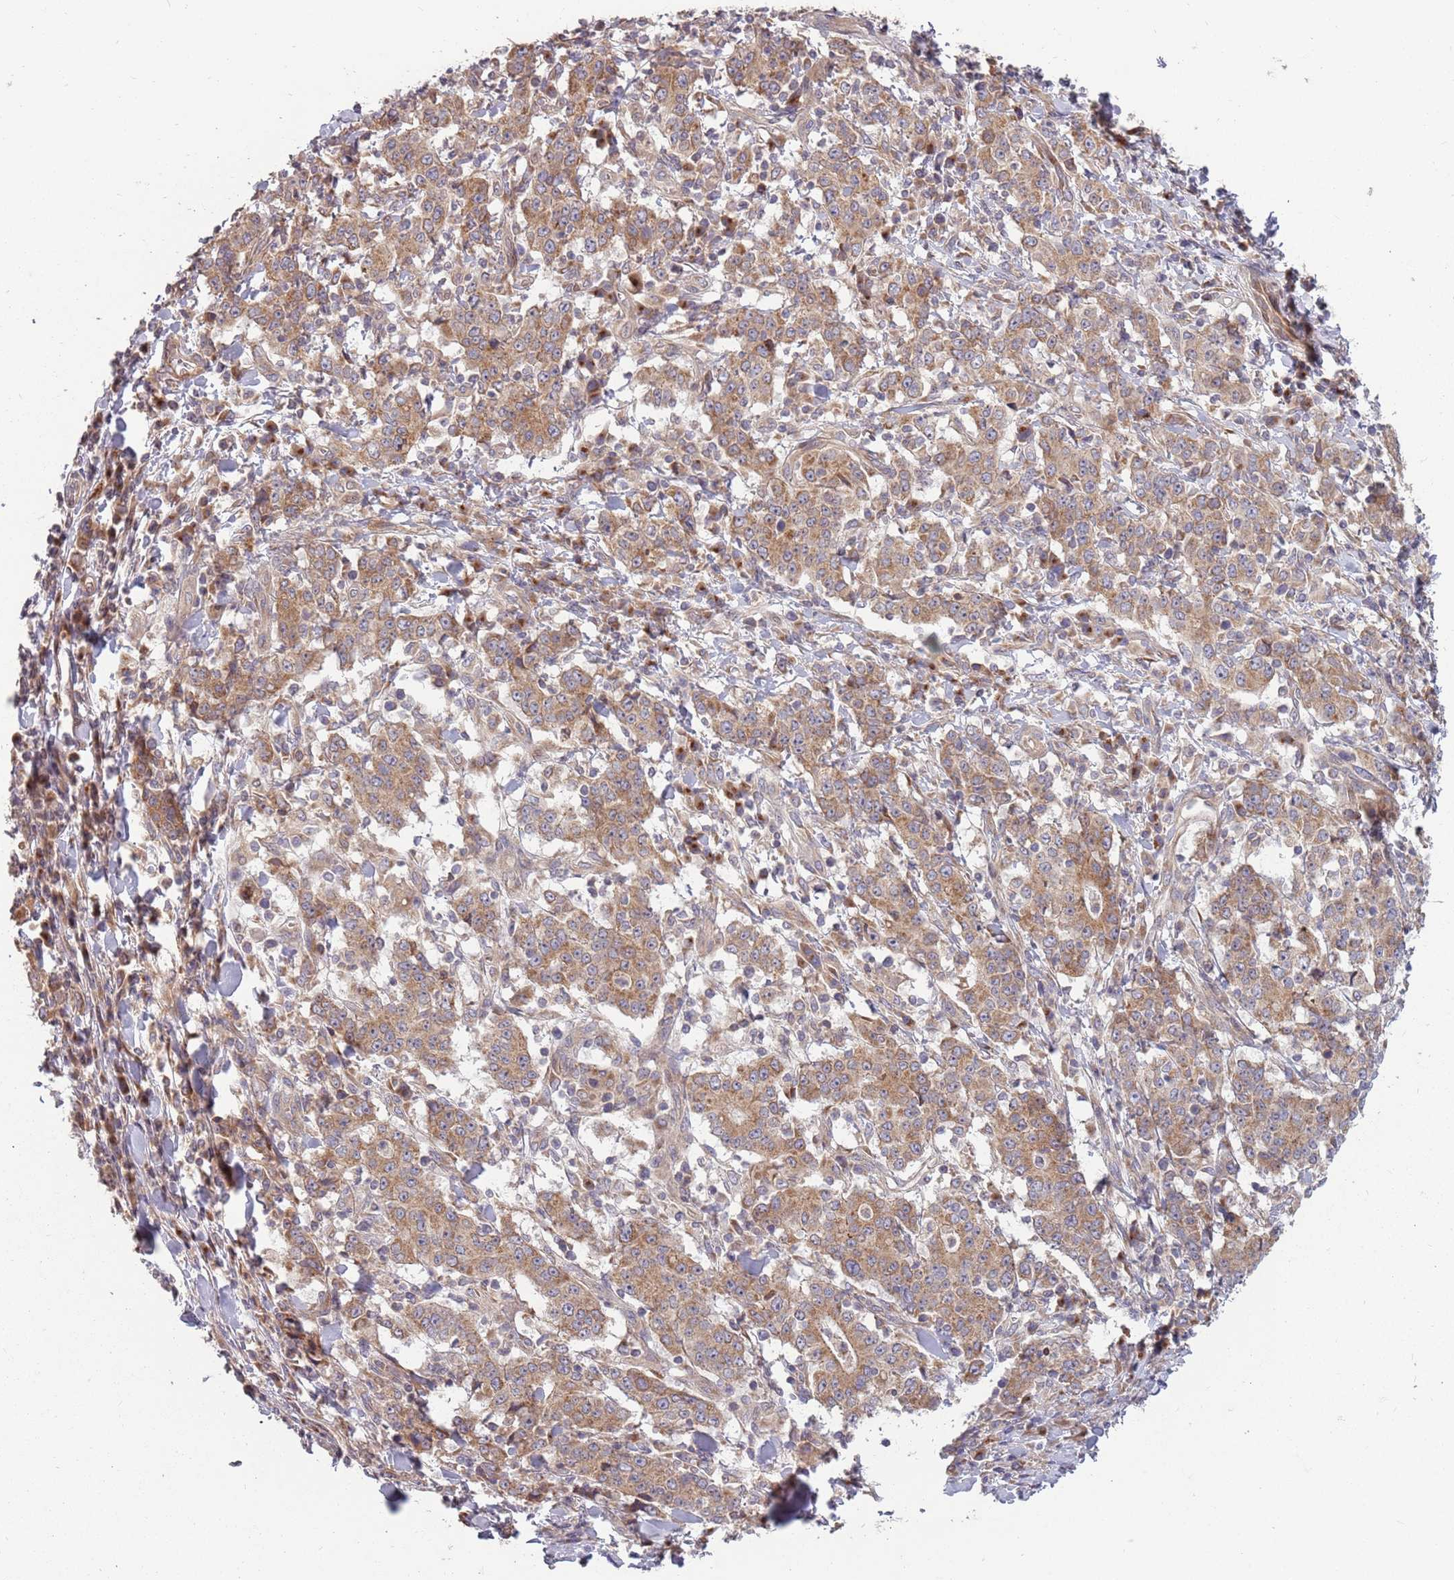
{"staining": {"intensity": "moderate", "quantity": ">75%", "location": "cytoplasmic/membranous"}, "tissue": "stomach cancer", "cell_type": "Tumor cells", "image_type": "cancer", "snomed": [{"axis": "morphology", "description": "Normal tissue, NOS"}, {"axis": "morphology", "description": "Adenocarcinoma, NOS"}, {"axis": "topography", "description": "Stomach, upper"}, {"axis": "topography", "description": "Stomach"}], "caption": "A brown stain labels moderate cytoplasmic/membranous positivity of a protein in human stomach adenocarcinoma tumor cells.", "gene": "PLD6", "patient": {"sex": "male", "age": 59}}